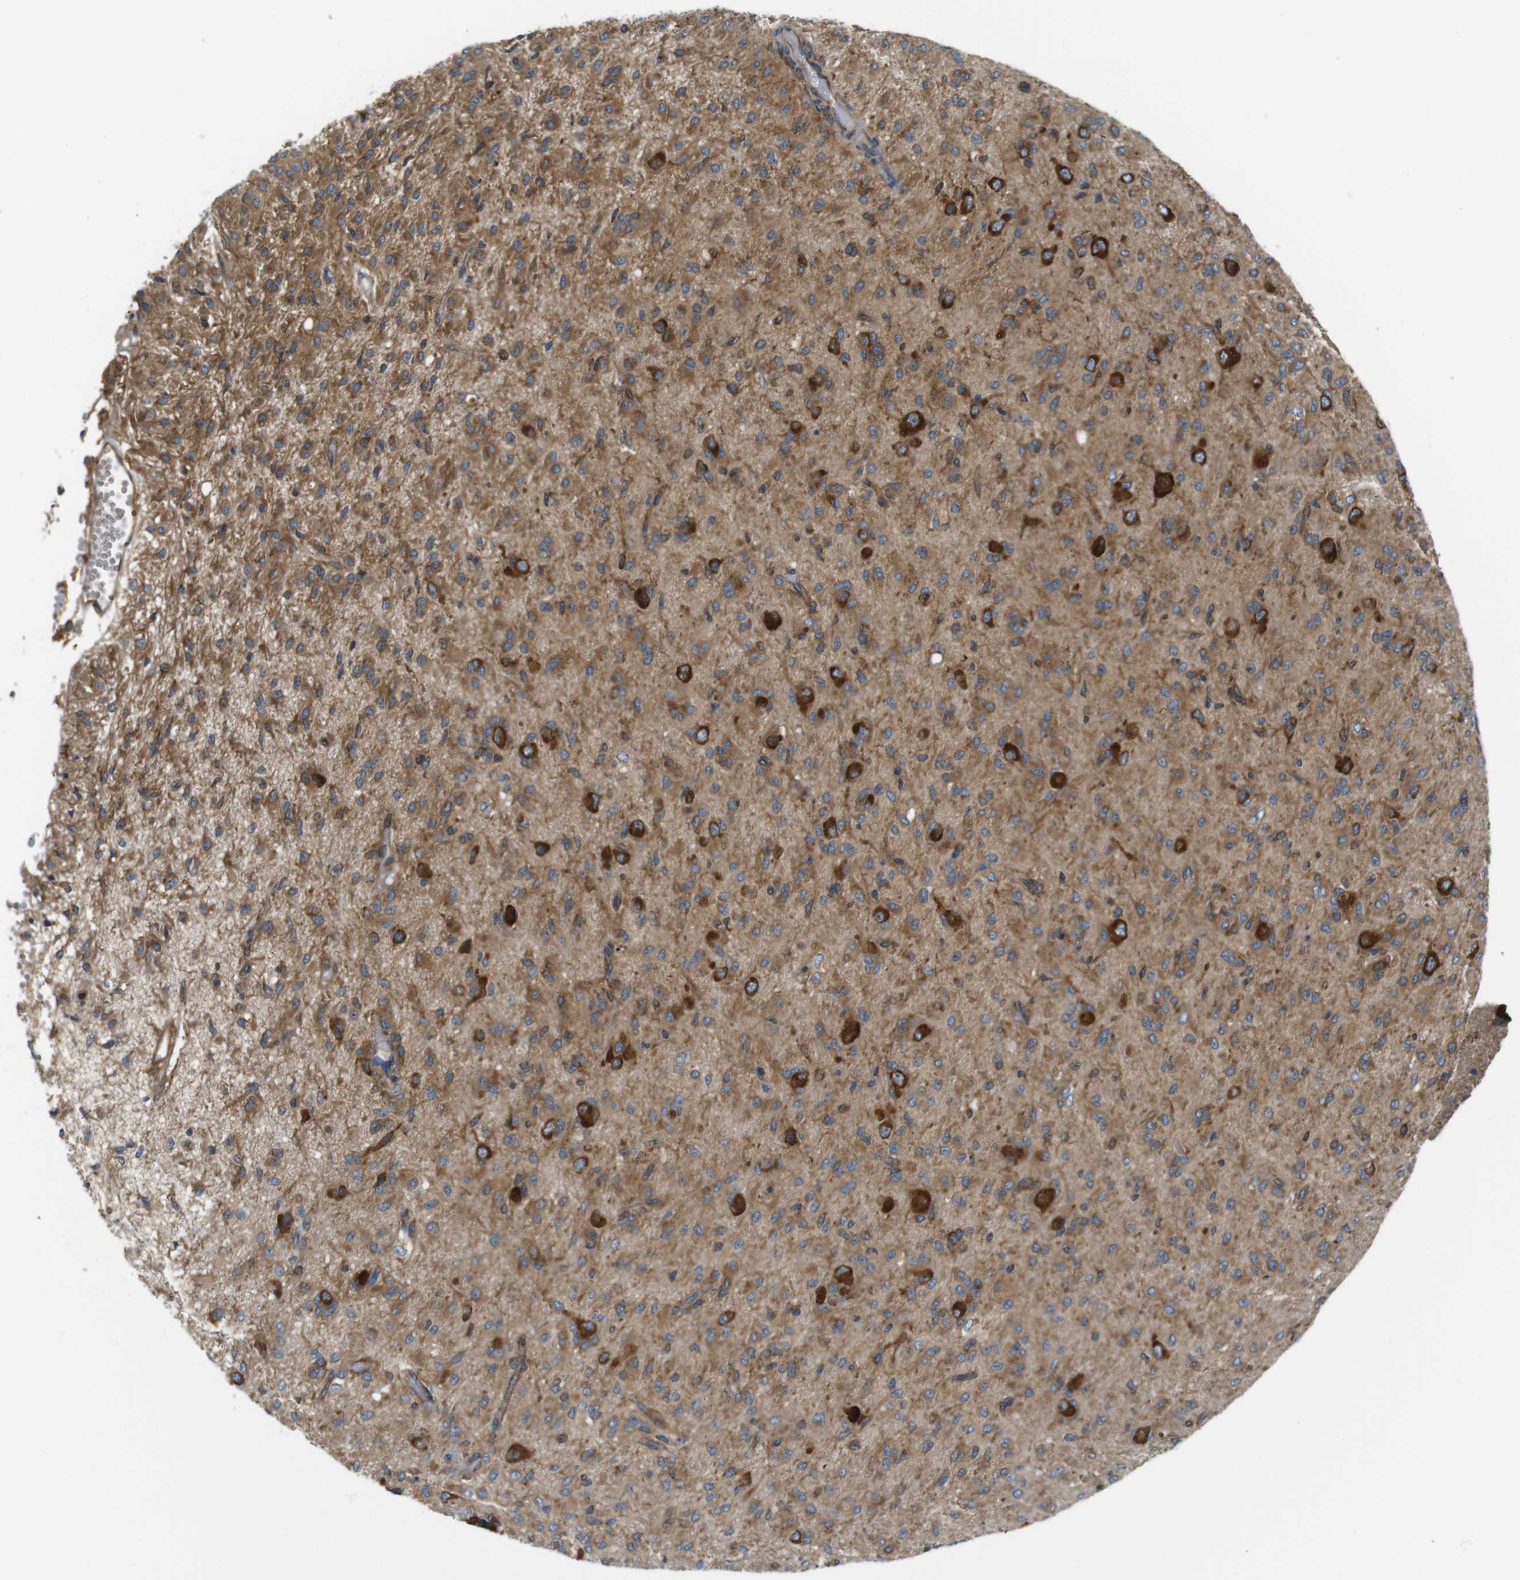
{"staining": {"intensity": "moderate", "quantity": ">75%", "location": "cytoplasmic/membranous"}, "tissue": "glioma", "cell_type": "Tumor cells", "image_type": "cancer", "snomed": [{"axis": "morphology", "description": "Glioma, malignant, High grade"}, {"axis": "topography", "description": "Brain"}], "caption": "Protein expression analysis of high-grade glioma (malignant) reveals moderate cytoplasmic/membranous expression in approximately >75% of tumor cells.", "gene": "TSC1", "patient": {"sex": "female", "age": 59}}